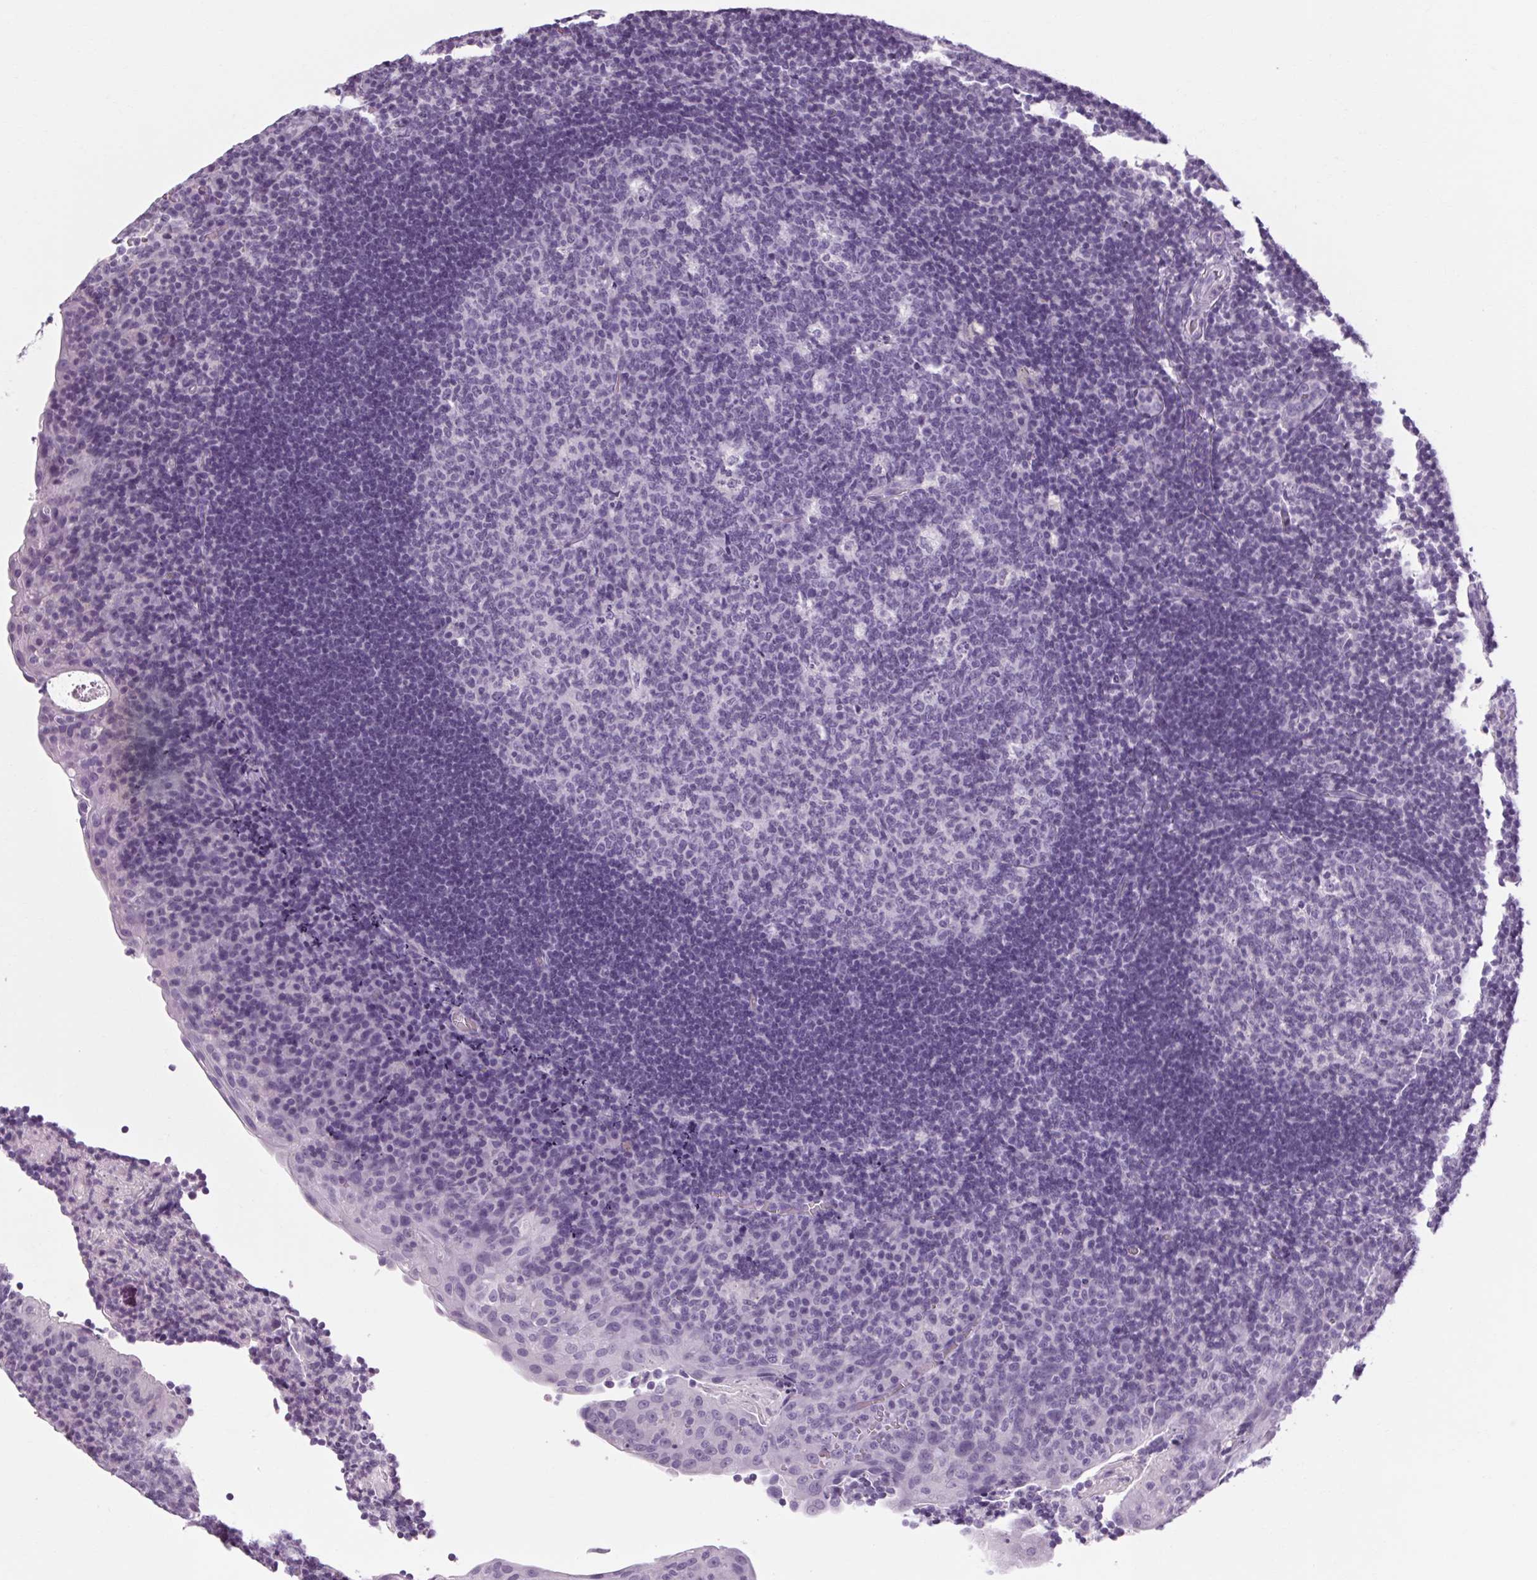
{"staining": {"intensity": "negative", "quantity": "none", "location": "none"}, "tissue": "tonsil", "cell_type": "Germinal center cells", "image_type": "normal", "snomed": [{"axis": "morphology", "description": "Normal tissue, NOS"}, {"axis": "topography", "description": "Tonsil"}], "caption": "Human tonsil stained for a protein using immunohistochemistry (IHC) reveals no positivity in germinal center cells.", "gene": "POMC", "patient": {"sex": "male", "age": 17}}